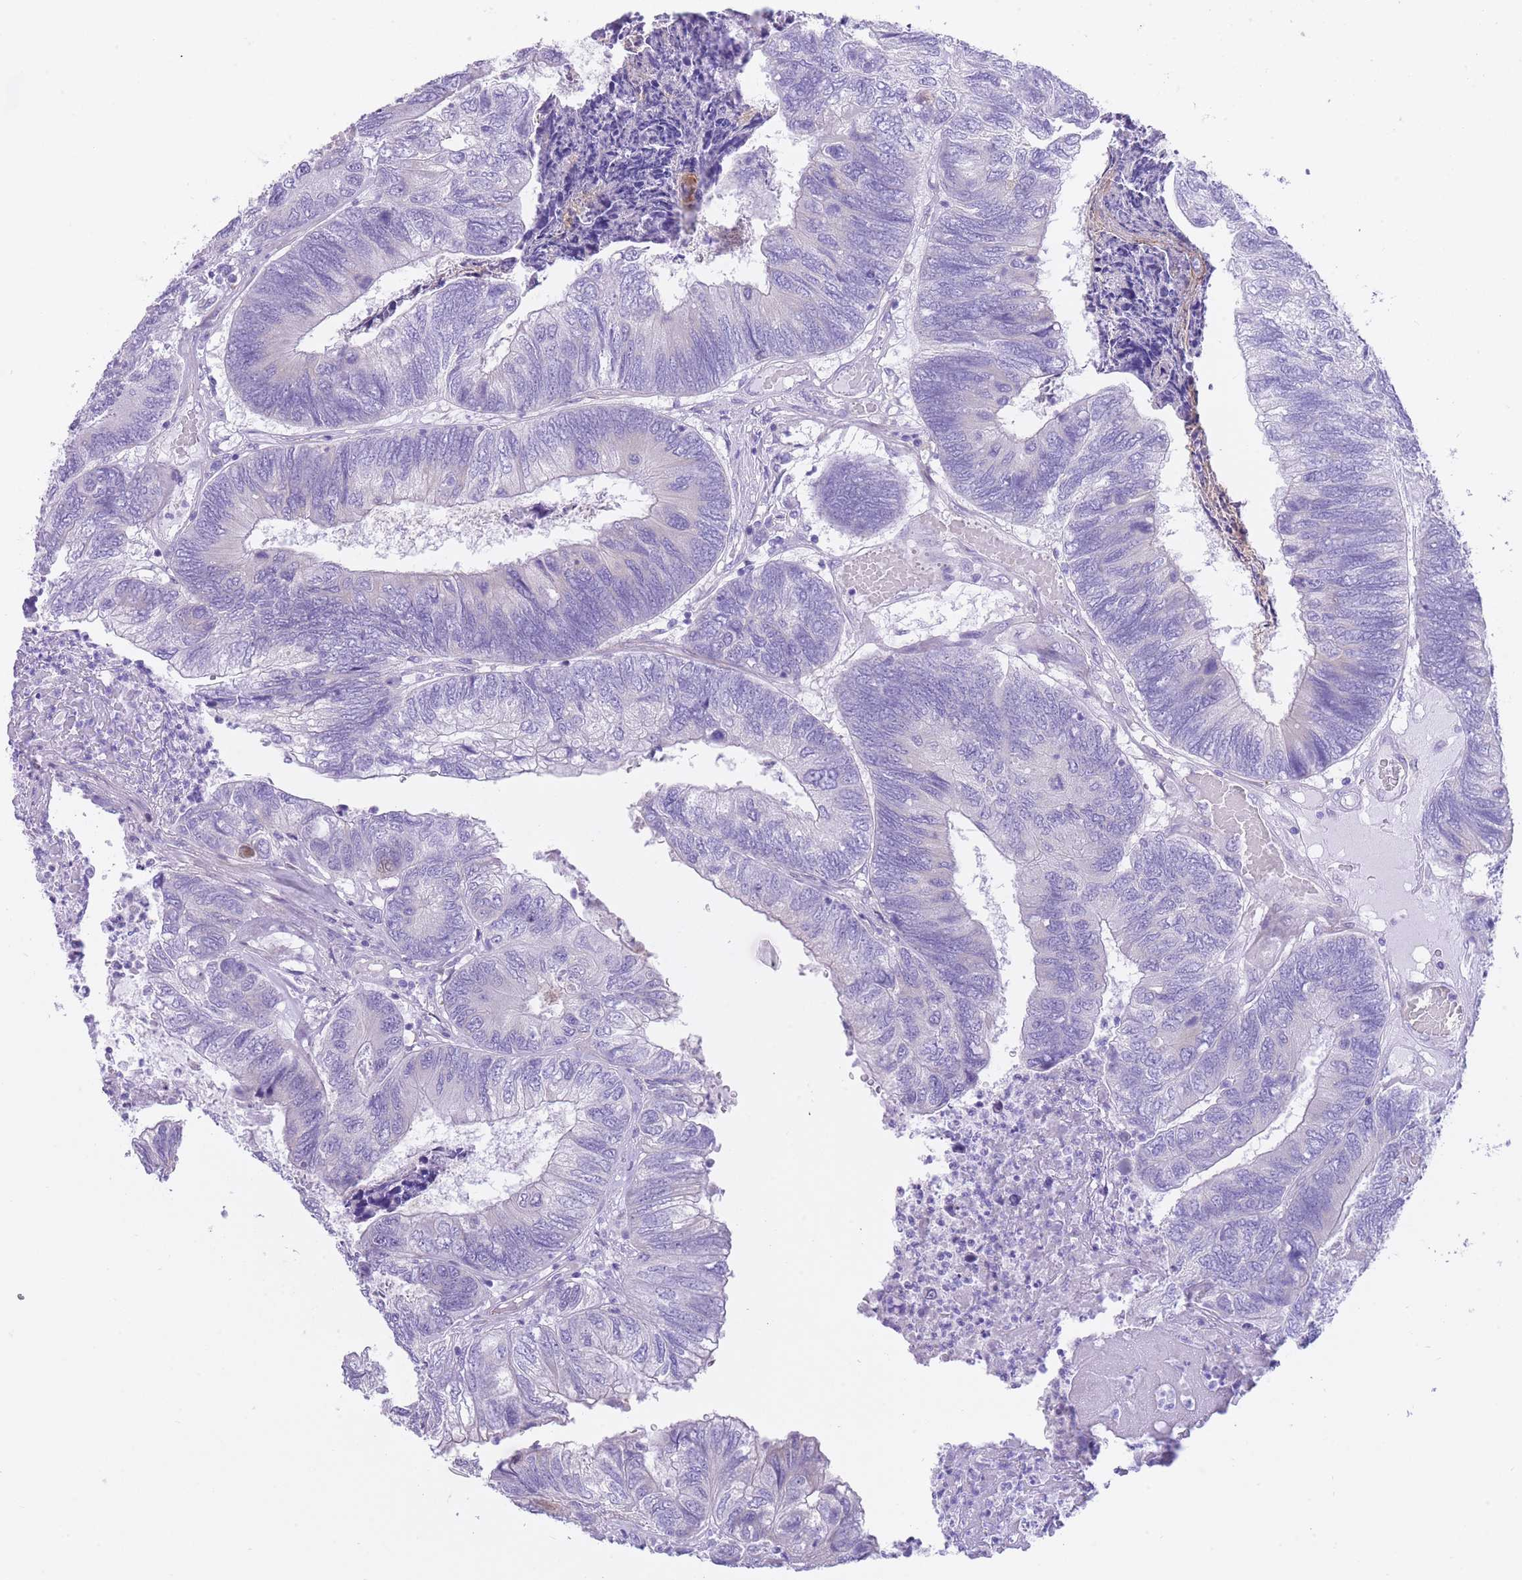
{"staining": {"intensity": "negative", "quantity": "none", "location": "none"}, "tissue": "colorectal cancer", "cell_type": "Tumor cells", "image_type": "cancer", "snomed": [{"axis": "morphology", "description": "Adenocarcinoma, NOS"}, {"axis": "topography", "description": "Colon"}], "caption": "Tumor cells are negative for protein expression in human adenocarcinoma (colorectal).", "gene": "QTRT1", "patient": {"sex": "female", "age": 67}}